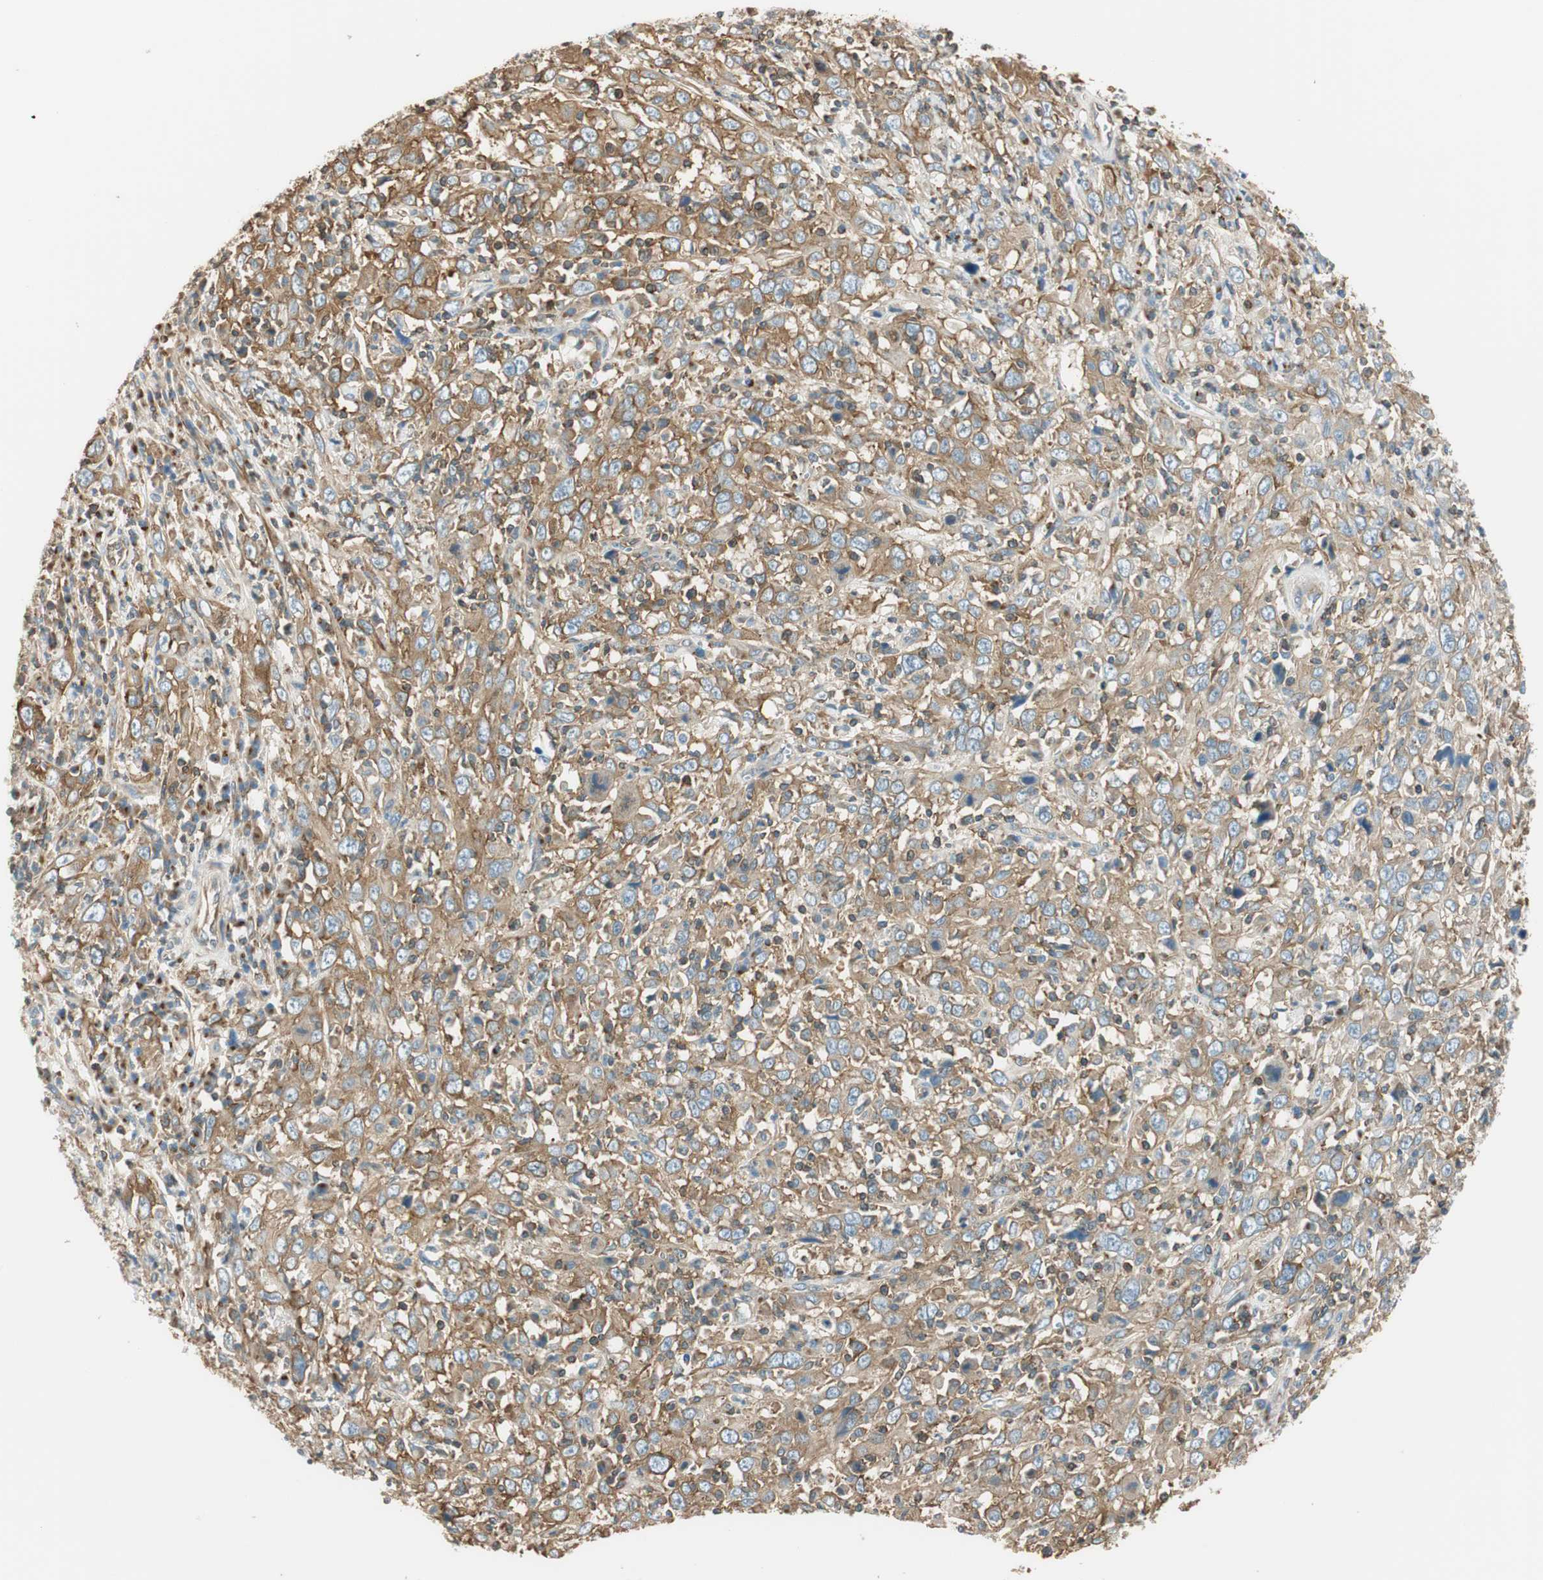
{"staining": {"intensity": "moderate", "quantity": ">75%", "location": "cytoplasmic/membranous"}, "tissue": "cervical cancer", "cell_type": "Tumor cells", "image_type": "cancer", "snomed": [{"axis": "morphology", "description": "Squamous cell carcinoma, NOS"}, {"axis": "topography", "description": "Cervix"}], "caption": "High-power microscopy captured an immunohistochemistry histopathology image of cervical cancer (squamous cell carcinoma), revealing moderate cytoplasmic/membranous staining in approximately >75% of tumor cells.", "gene": "PI4K2B", "patient": {"sex": "female", "age": 46}}